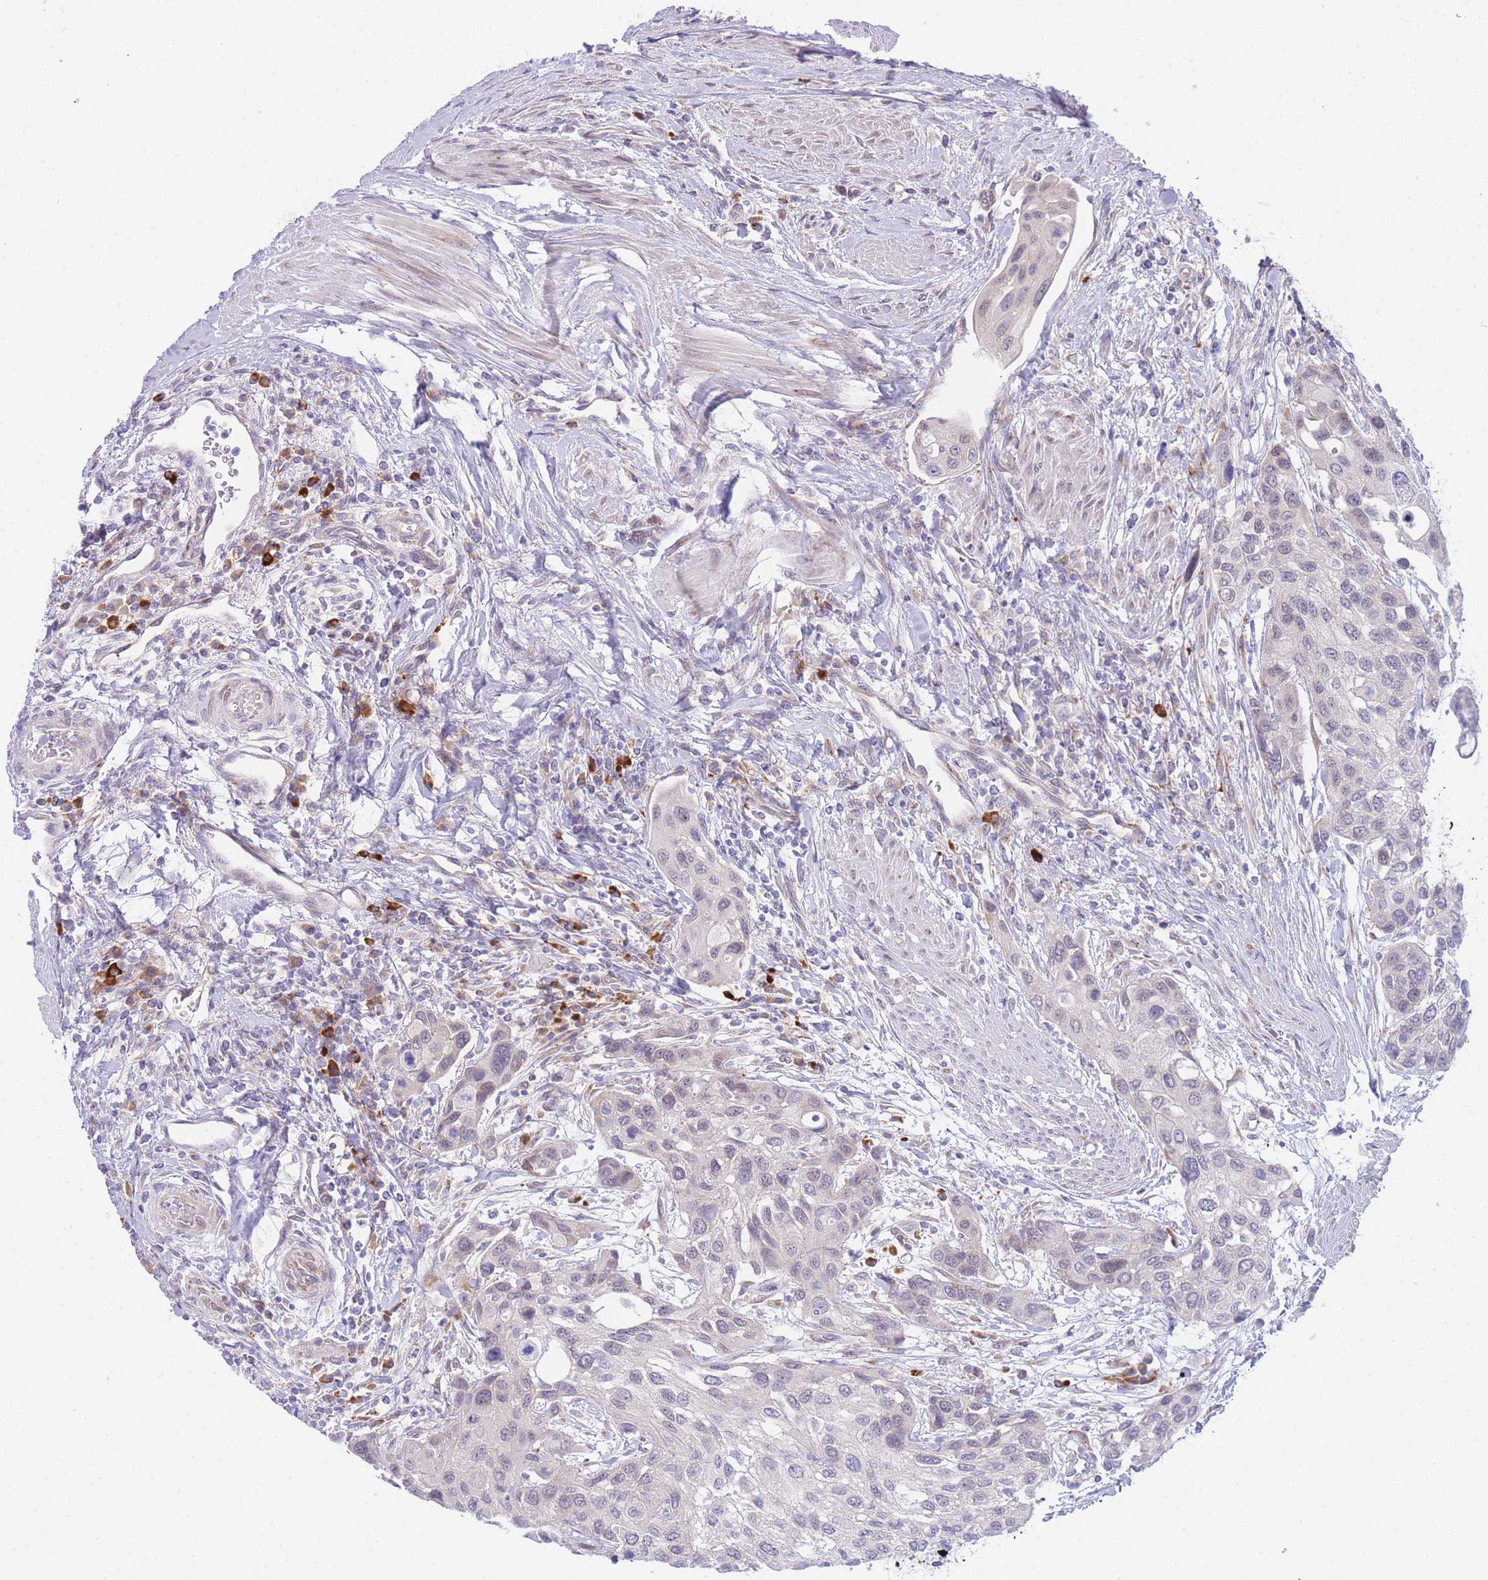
{"staining": {"intensity": "negative", "quantity": "none", "location": "none"}, "tissue": "urothelial cancer", "cell_type": "Tumor cells", "image_type": "cancer", "snomed": [{"axis": "morphology", "description": "Normal tissue, NOS"}, {"axis": "morphology", "description": "Urothelial carcinoma, High grade"}, {"axis": "topography", "description": "Vascular tissue"}, {"axis": "topography", "description": "Urinary bladder"}], "caption": "Image shows no significant protein expression in tumor cells of high-grade urothelial carcinoma.", "gene": "ZNF510", "patient": {"sex": "female", "age": 56}}